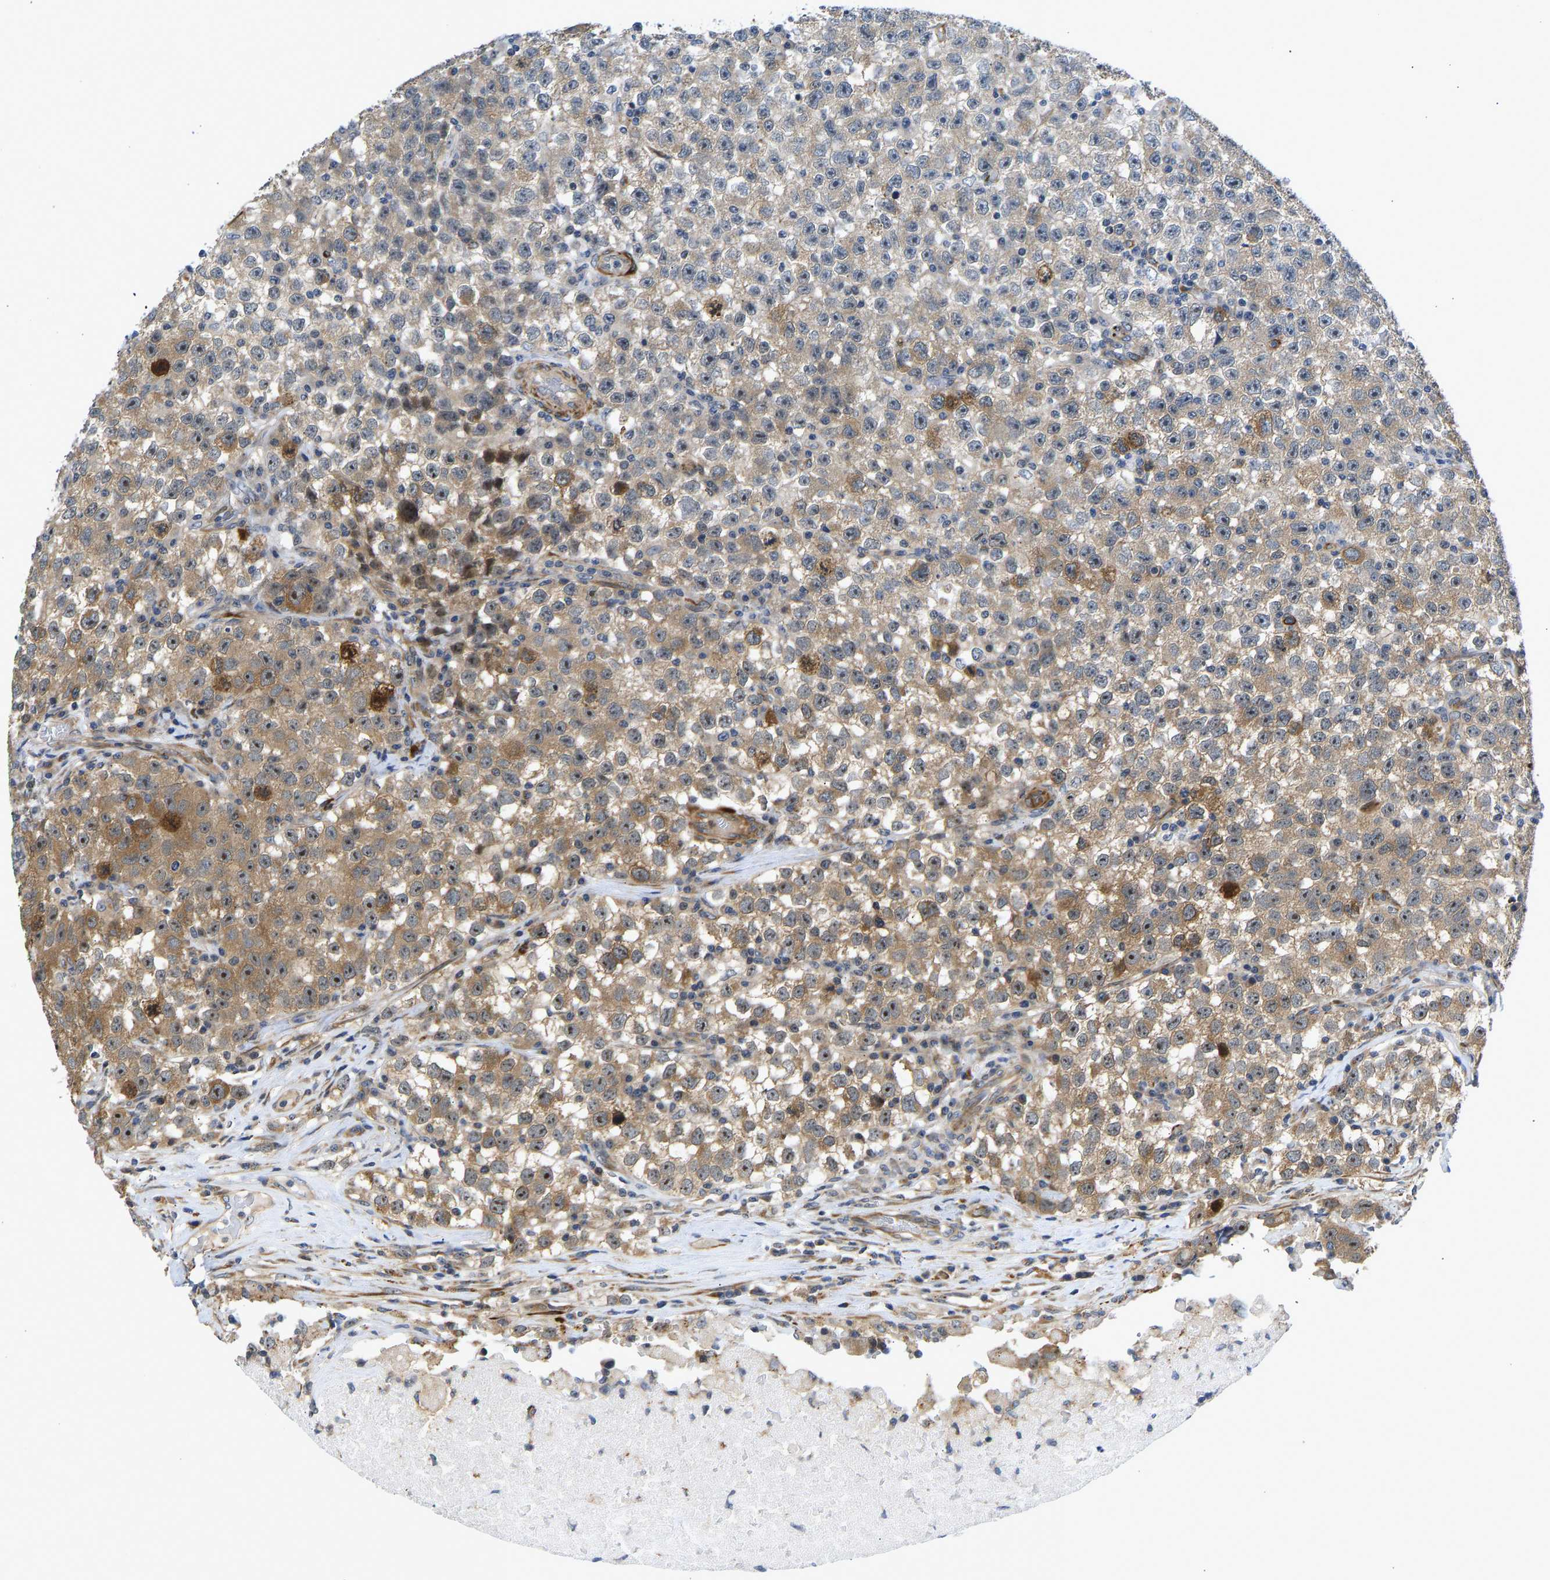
{"staining": {"intensity": "moderate", "quantity": "25%-75%", "location": "cytoplasmic/membranous,nuclear"}, "tissue": "testis cancer", "cell_type": "Tumor cells", "image_type": "cancer", "snomed": [{"axis": "morphology", "description": "Seminoma, NOS"}, {"axis": "topography", "description": "Testis"}], "caption": "The micrograph displays a brown stain indicating the presence of a protein in the cytoplasmic/membranous and nuclear of tumor cells in testis seminoma. The staining was performed using DAB (3,3'-diaminobenzidine), with brown indicating positive protein expression. Nuclei are stained blue with hematoxylin.", "gene": "RESF1", "patient": {"sex": "male", "age": 22}}